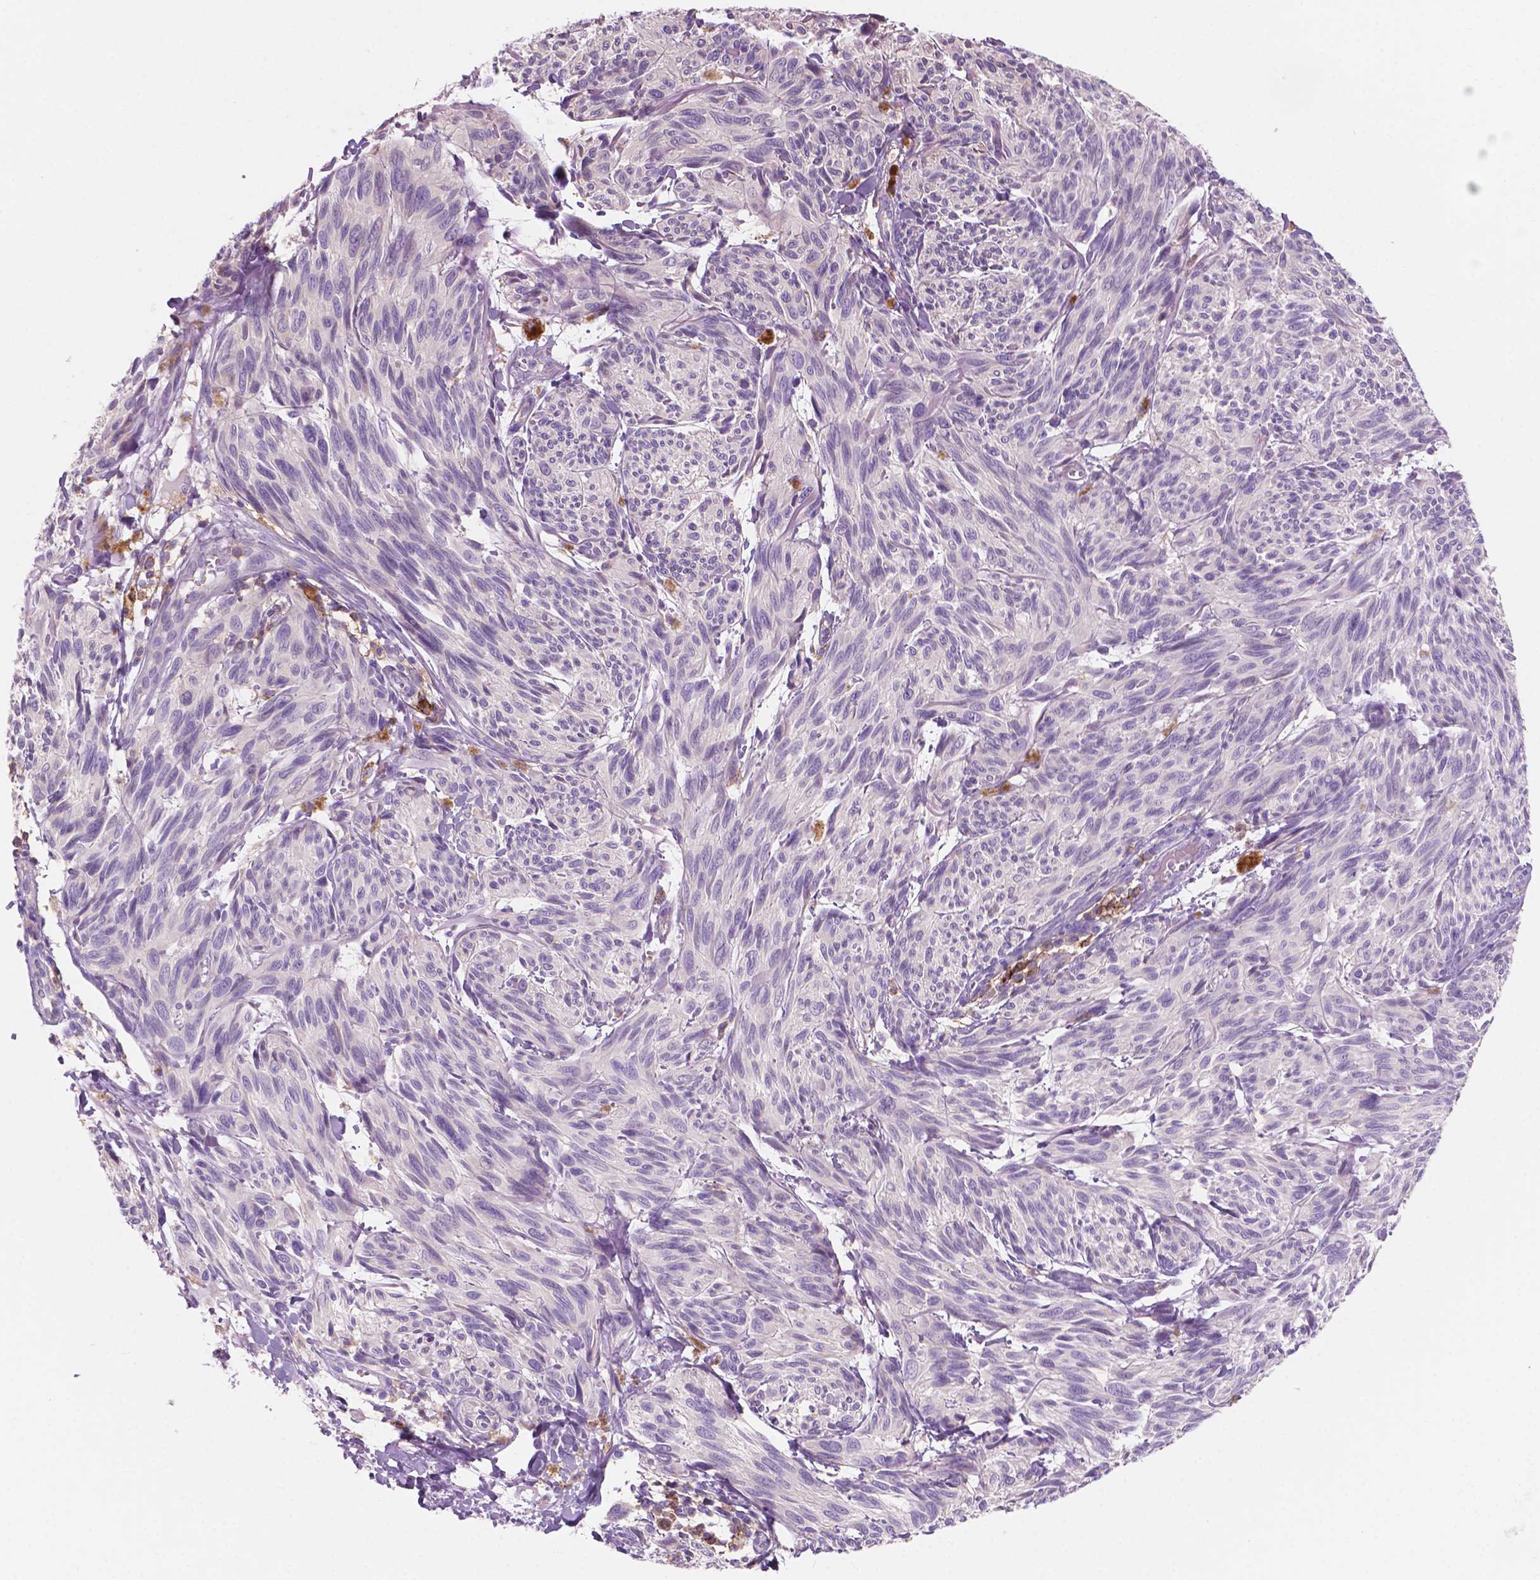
{"staining": {"intensity": "negative", "quantity": "none", "location": "none"}, "tissue": "melanoma", "cell_type": "Tumor cells", "image_type": "cancer", "snomed": [{"axis": "morphology", "description": "Malignant melanoma, NOS"}, {"axis": "topography", "description": "Skin"}], "caption": "Malignant melanoma was stained to show a protein in brown. There is no significant expression in tumor cells.", "gene": "SEMA4A", "patient": {"sex": "male", "age": 79}}